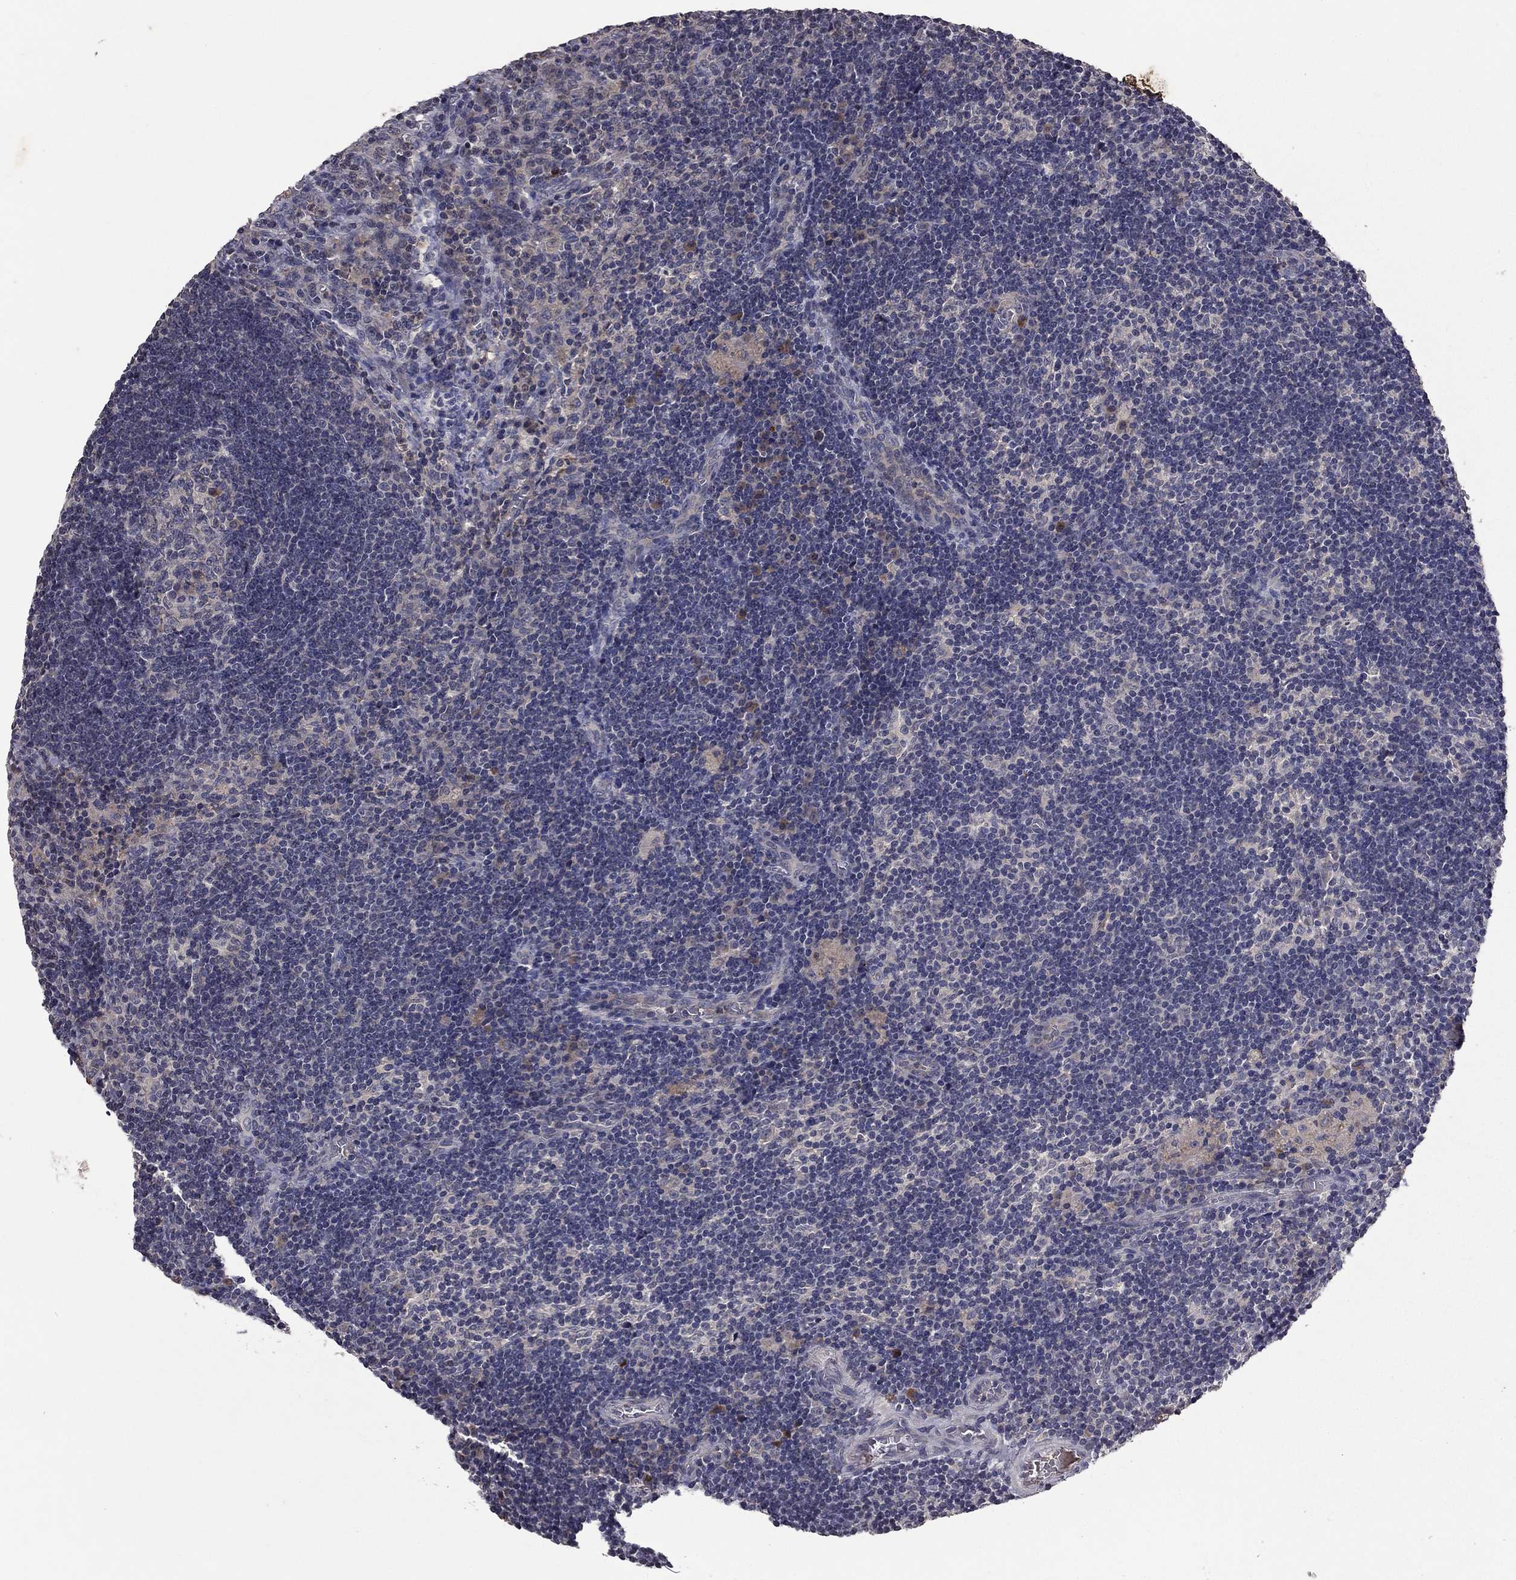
{"staining": {"intensity": "moderate", "quantity": "<25%", "location": "cytoplasmic/membranous"}, "tissue": "lymph node", "cell_type": "Germinal center cells", "image_type": "normal", "snomed": [{"axis": "morphology", "description": "Normal tissue, NOS"}, {"axis": "morphology", "description": "Adenocarcinoma, NOS"}, {"axis": "topography", "description": "Lymph node"}, {"axis": "topography", "description": "Pancreas"}], "caption": "The micrograph demonstrates immunohistochemical staining of benign lymph node. There is moderate cytoplasmic/membranous positivity is seen in approximately <25% of germinal center cells.", "gene": "PROS1", "patient": {"sex": "female", "age": 58}}